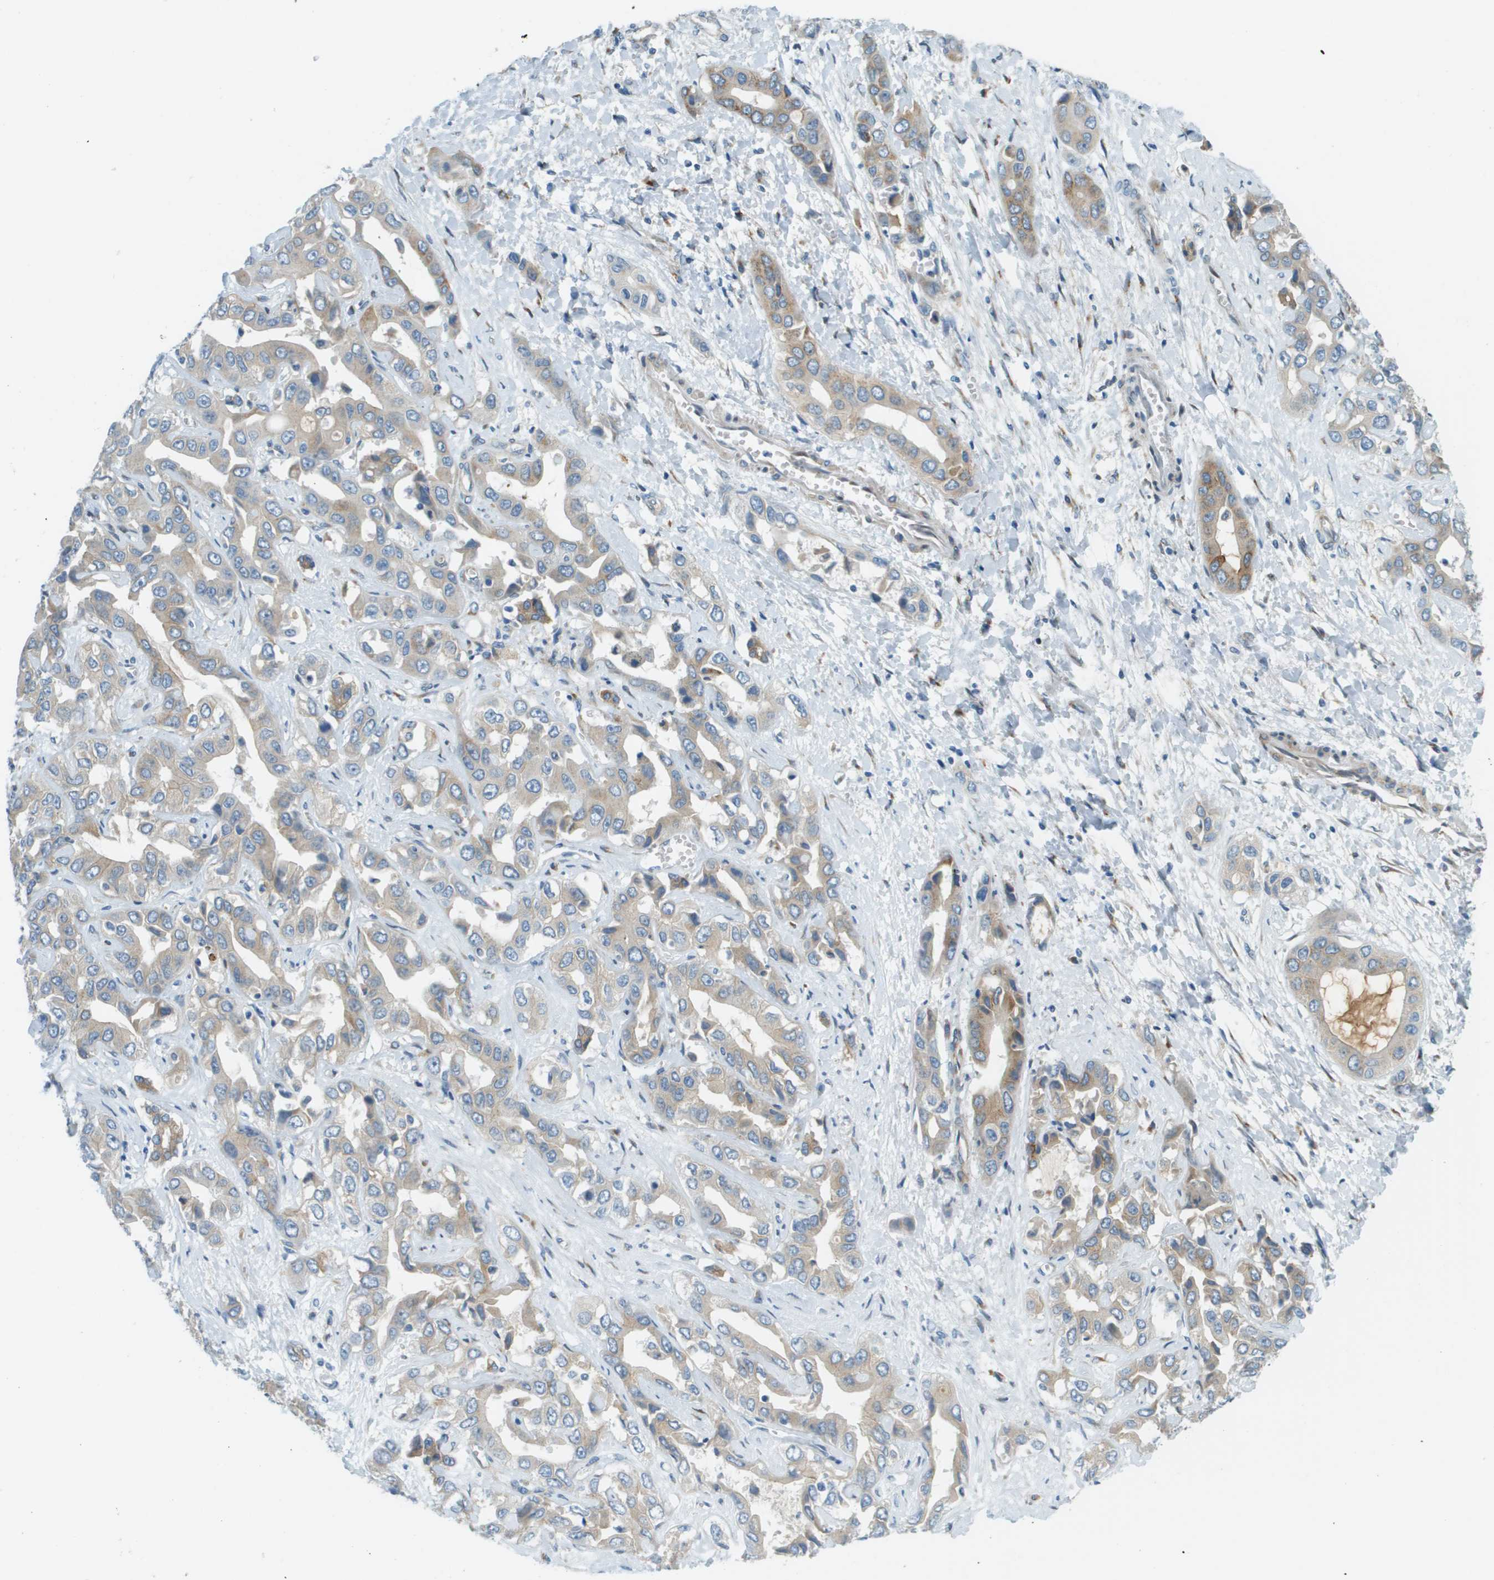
{"staining": {"intensity": "weak", "quantity": ">75%", "location": "cytoplasmic/membranous"}, "tissue": "liver cancer", "cell_type": "Tumor cells", "image_type": "cancer", "snomed": [{"axis": "morphology", "description": "Cholangiocarcinoma"}, {"axis": "topography", "description": "Liver"}], "caption": "Protein expression analysis of cholangiocarcinoma (liver) exhibits weak cytoplasmic/membranous positivity in approximately >75% of tumor cells.", "gene": "ACBD3", "patient": {"sex": "female", "age": 52}}